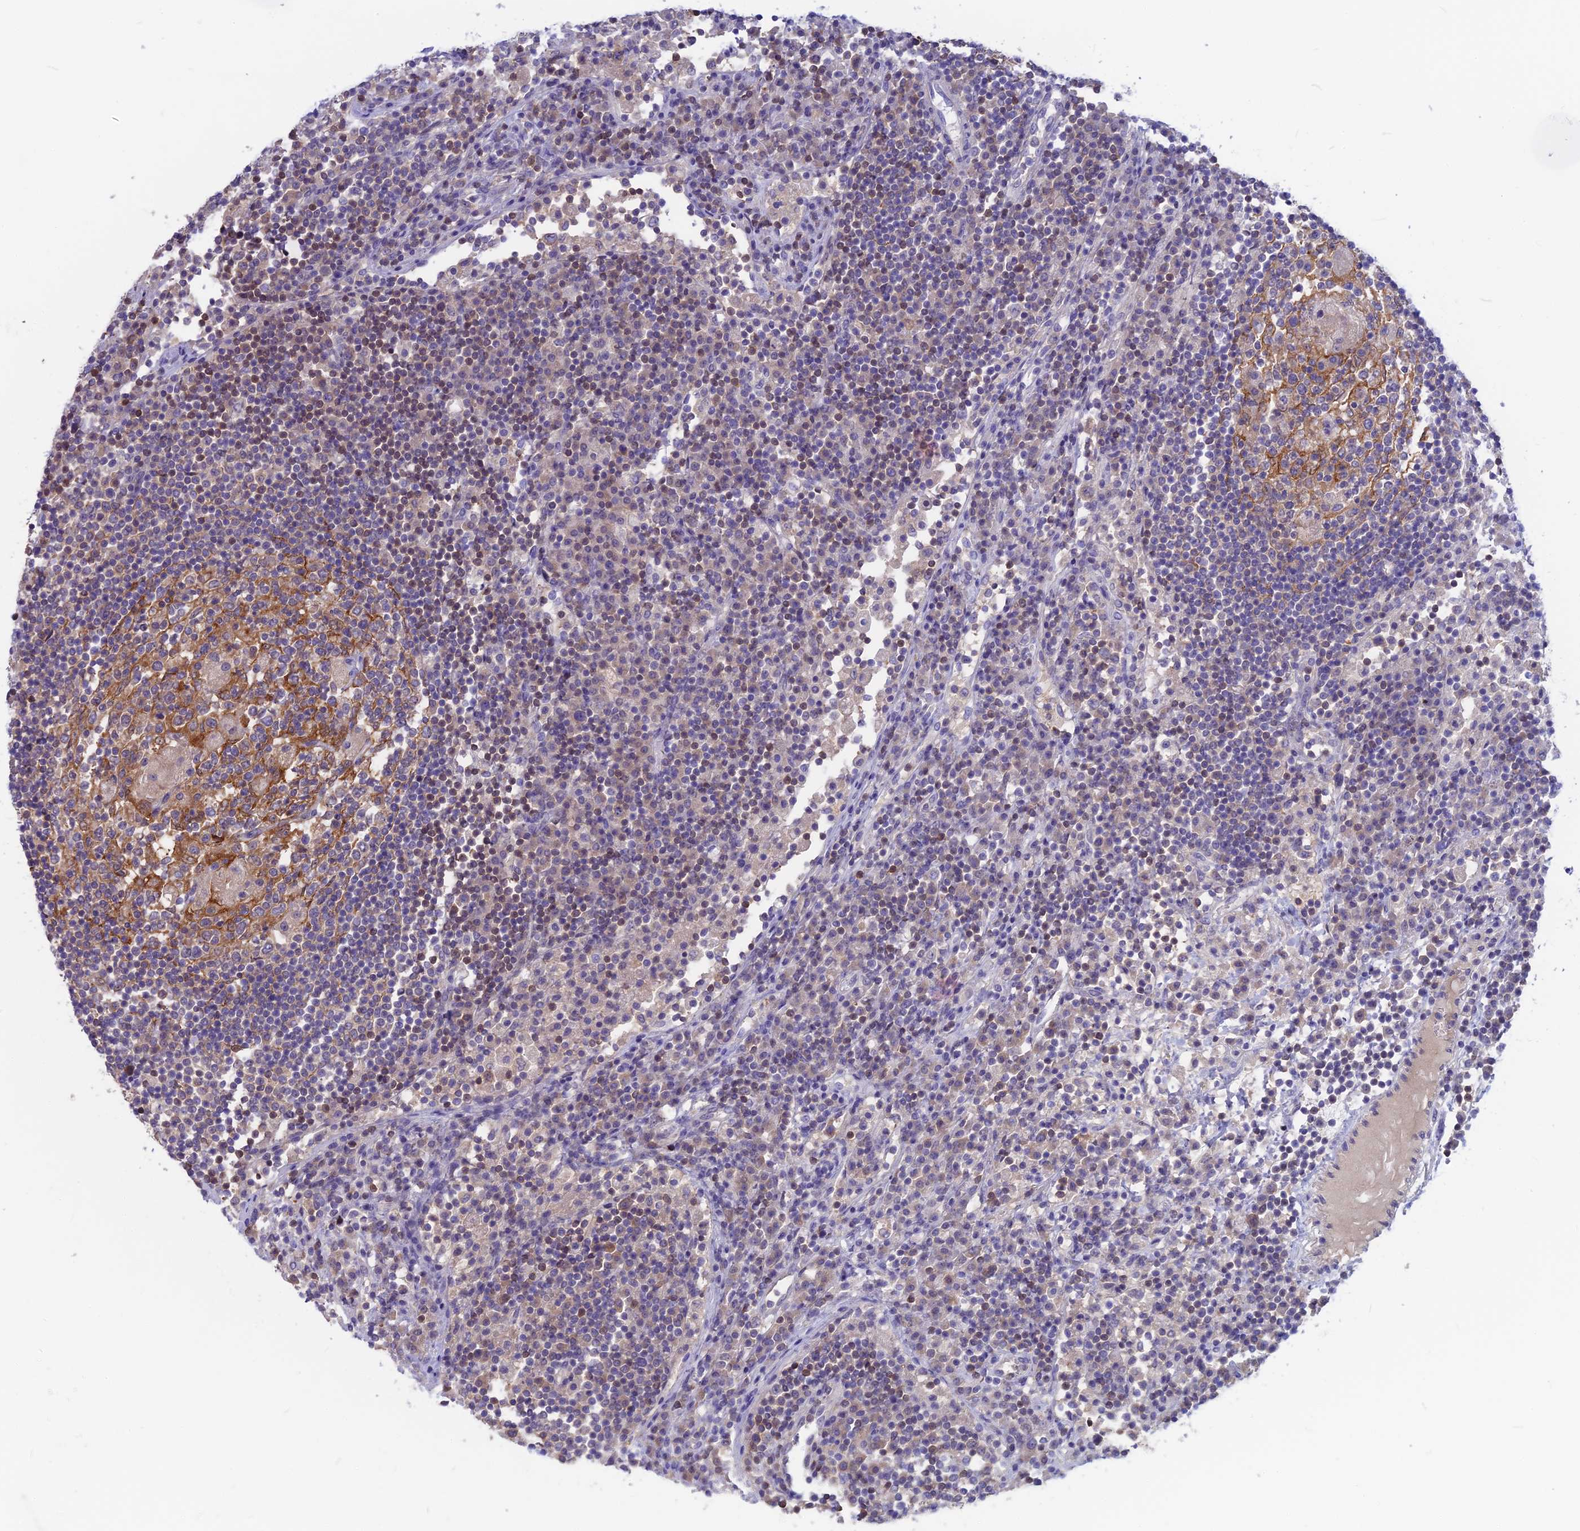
{"staining": {"intensity": "moderate", "quantity": "<25%", "location": "cytoplasmic/membranous"}, "tissue": "lymph node", "cell_type": "Germinal center cells", "image_type": "normal", "snomed": [{"axis": "morphology", "description": "Normal tissue, NOS"}, {"axis": "topography", "description": "Lymph node"}], "caption": "Immunohistochemical staining of normal human lymph node exhibits <25% levels of moderate cytoplasmic/membranous protein staining in about <25% of germinal center cells.", "gene": "SNAP91", "patient": {"sex": "female", "age": 53}}